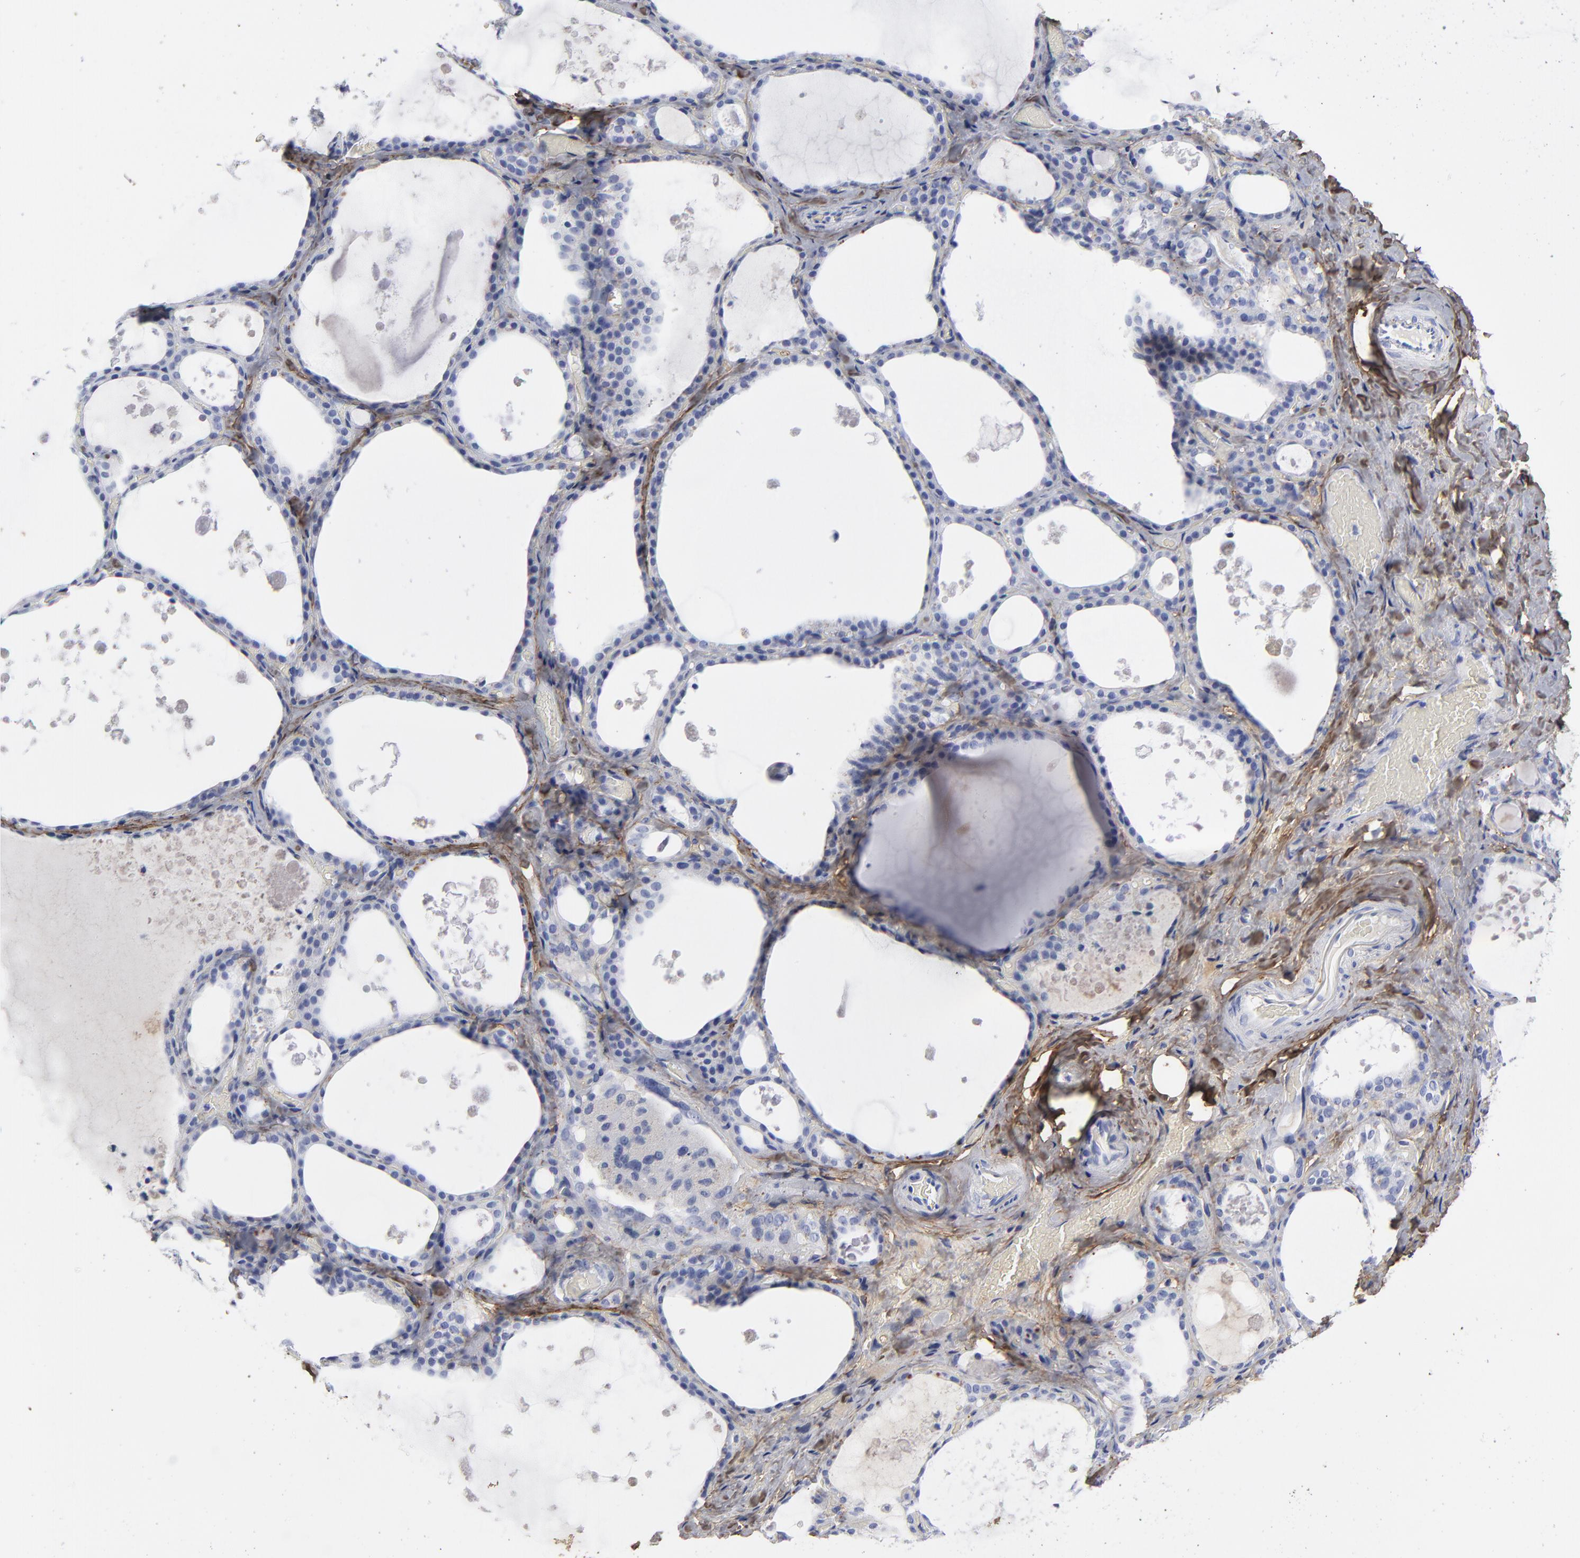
{"staining": {"intensity": "negative", "quantity": "none", "location": "none"}, "tissue": "thyroid gland", "cell_type": "Glandular cells", "image_type": "normal", "snomed": [{"axis": "morphology", "description": "Normal tissue, NOS"}, {"axis": "topography", "description": "Thyroid gland"}], "caption": "High magnification brightfield microscopy of benign thyroid gland stained with DAB (3,3'-diaminobenzidine) (brown) and counterstained with hematoxylin (blue): glandular cells show no significant positivity. Brightfield microscopy of immunohistochemistry stained with DAB (brown) and hematoxylin (blue), captured at high magnification.", "gene": "DCN", "patient": {"sex": "male", "age": 61}}